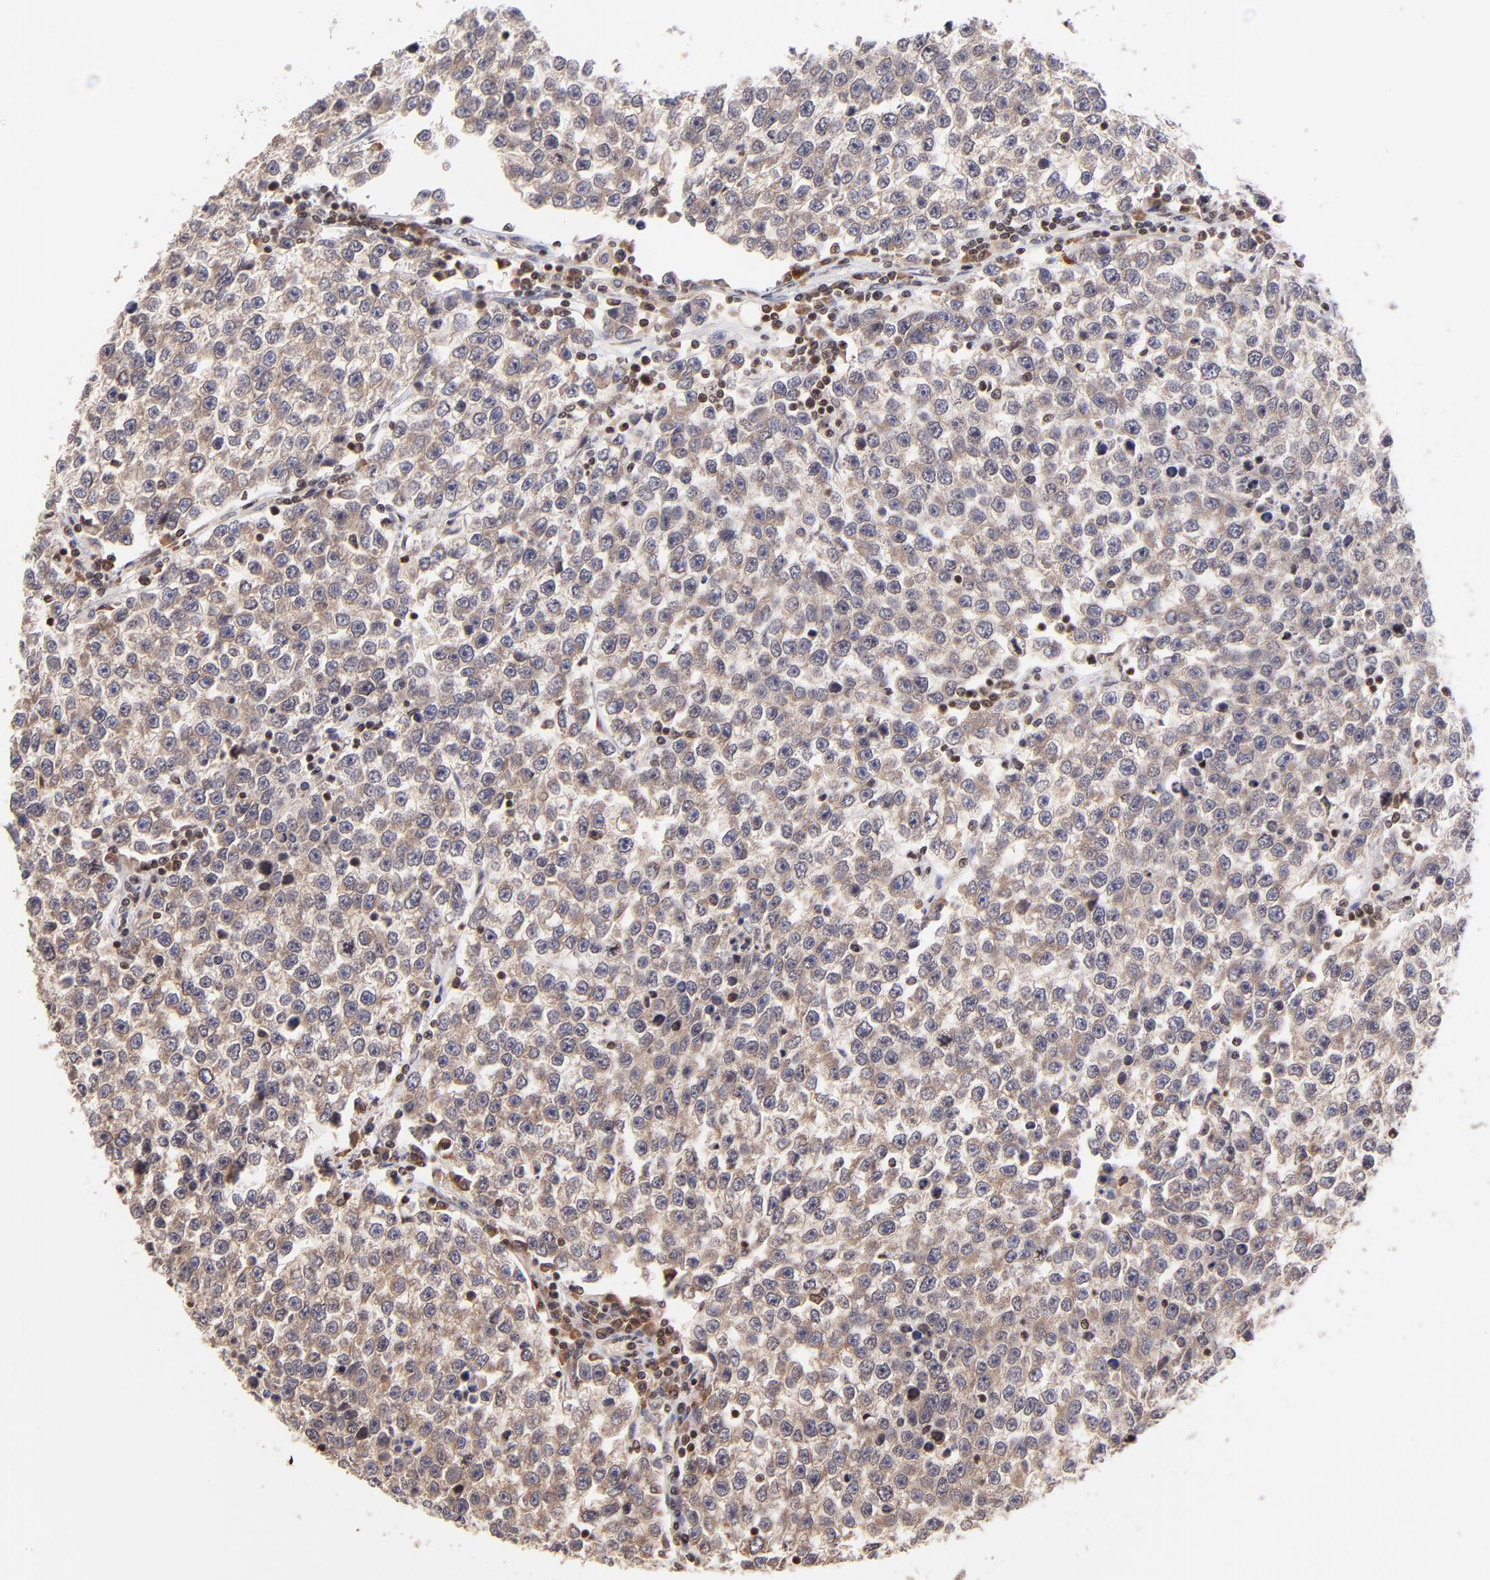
{"staining": {"intensity": "weak", "quantity": ">75%", "location": "cytoplasmic/membranous"}, "tissue": "testis cancer", "cell_type": "Tumor cells", "image_type": "cancer", "snomed": [{"axis": "morphology", "description": "Seminoma, NOS"}, {"axis": "topography", "description": "Testis"}], "caption": "Testis cancer tissue displays weak cytoplasmic/membranous expression in about >75% of tumor cells The protein of interest is stained brown, and the nuclei are stained in blue (DAB (3,3'-diaminobenzidine) IHC with brightfield microscopy, high magnification).", "gene": "WDR25", "patient": {"sex": "male", "age": 36}}